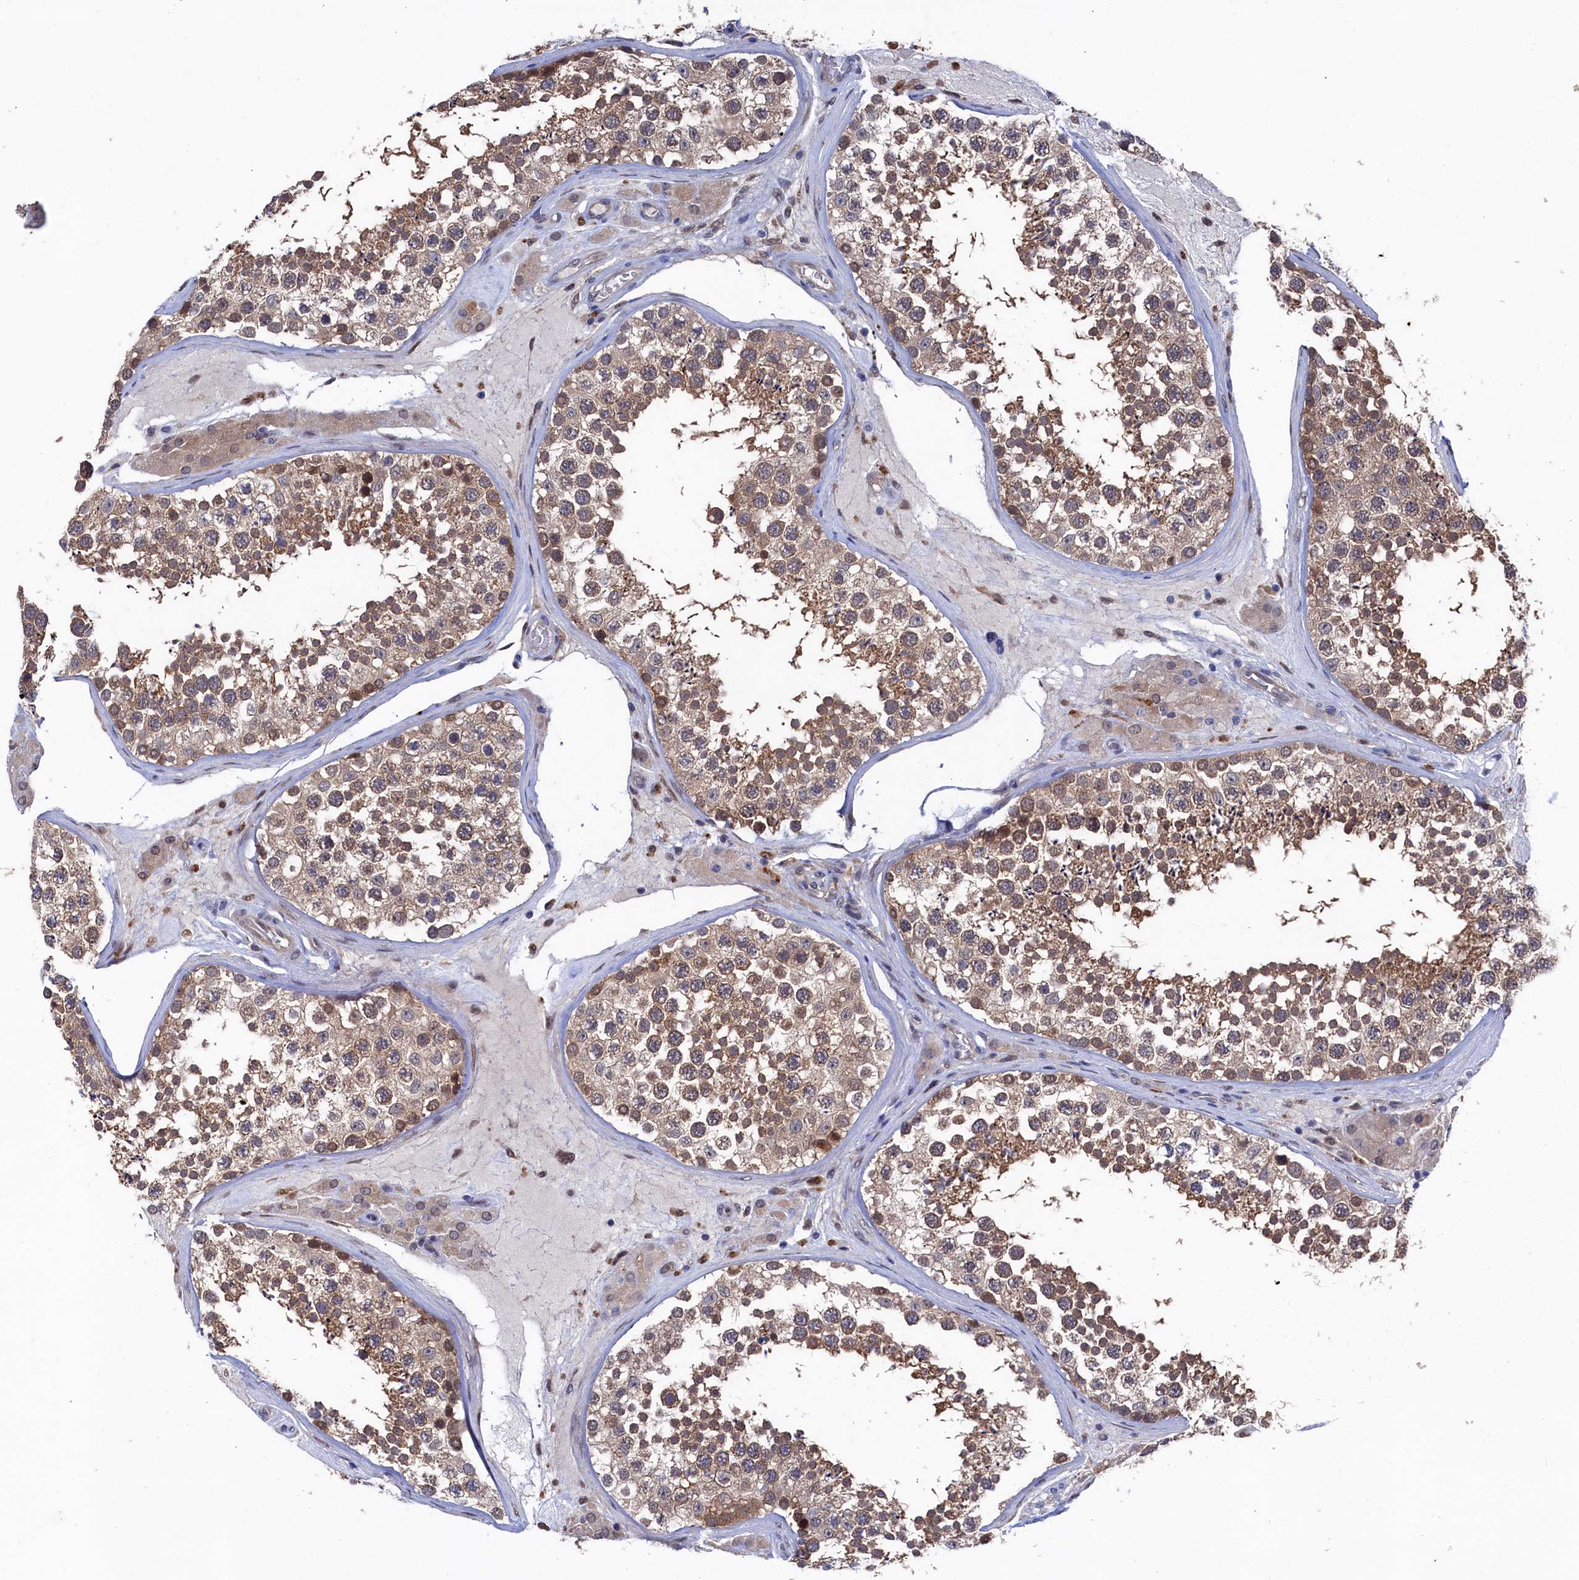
{"staining": {"intensity": "moderate", "quantity": ">75%", "location": "cytoplasmic/membranous"}, "tissue": "testis", "cell_type": "Cells in seminiferous ducts", "image_type": "normal", "snomed": [{"axis": "morphology", "description": "Normal tissue, NOS"}, {"axis": "topography", "description": "Testis"}], "caption": "Immunohistochemical staining of unremarkable human testis displays >75% levels of moderate cytoplasmic/membranous protein expression in about >75% of cells in seminiferous ducts.", "gene": "RNH1", "patient": {"sex": "male", "age": 46}}